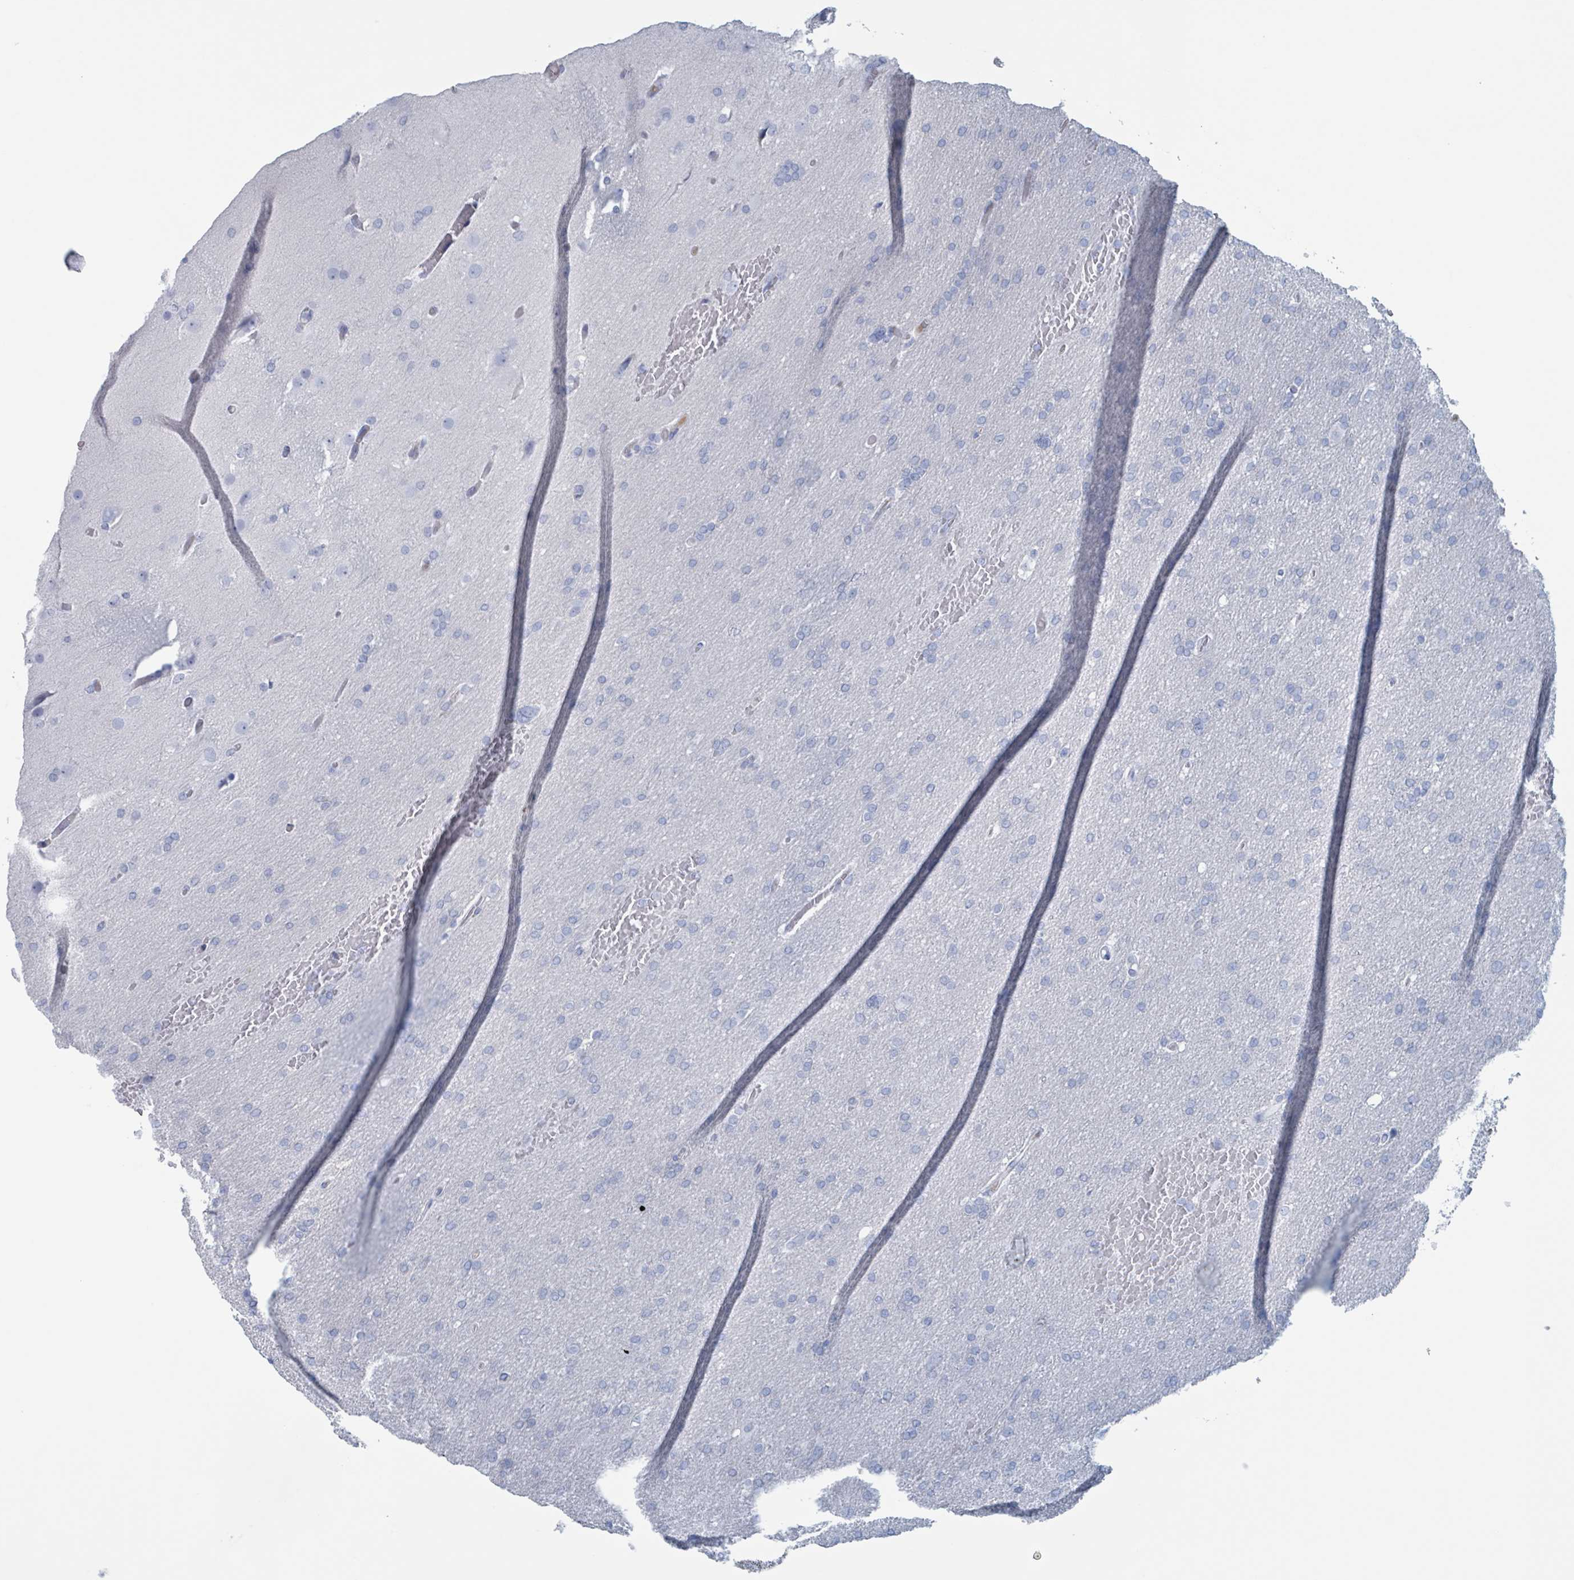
{"staining": {"intensity": "negative", "quantity": "none", "location": "none"}, "tissue": "glioma", "cell_type": "Tumor cells", "image_type": "cancer", "snomed": [{"axis": "morphology", "description": "Glioma, malignant, High grade"}, {"axis": "topography", "description": "Cerebral cortex"}], "caption": "A histopathology image of glioma stained for a protein reveals no brown staining in tumor cells.", "gene": "KLK4", "patient": {"sex": "female", "age": 36}}